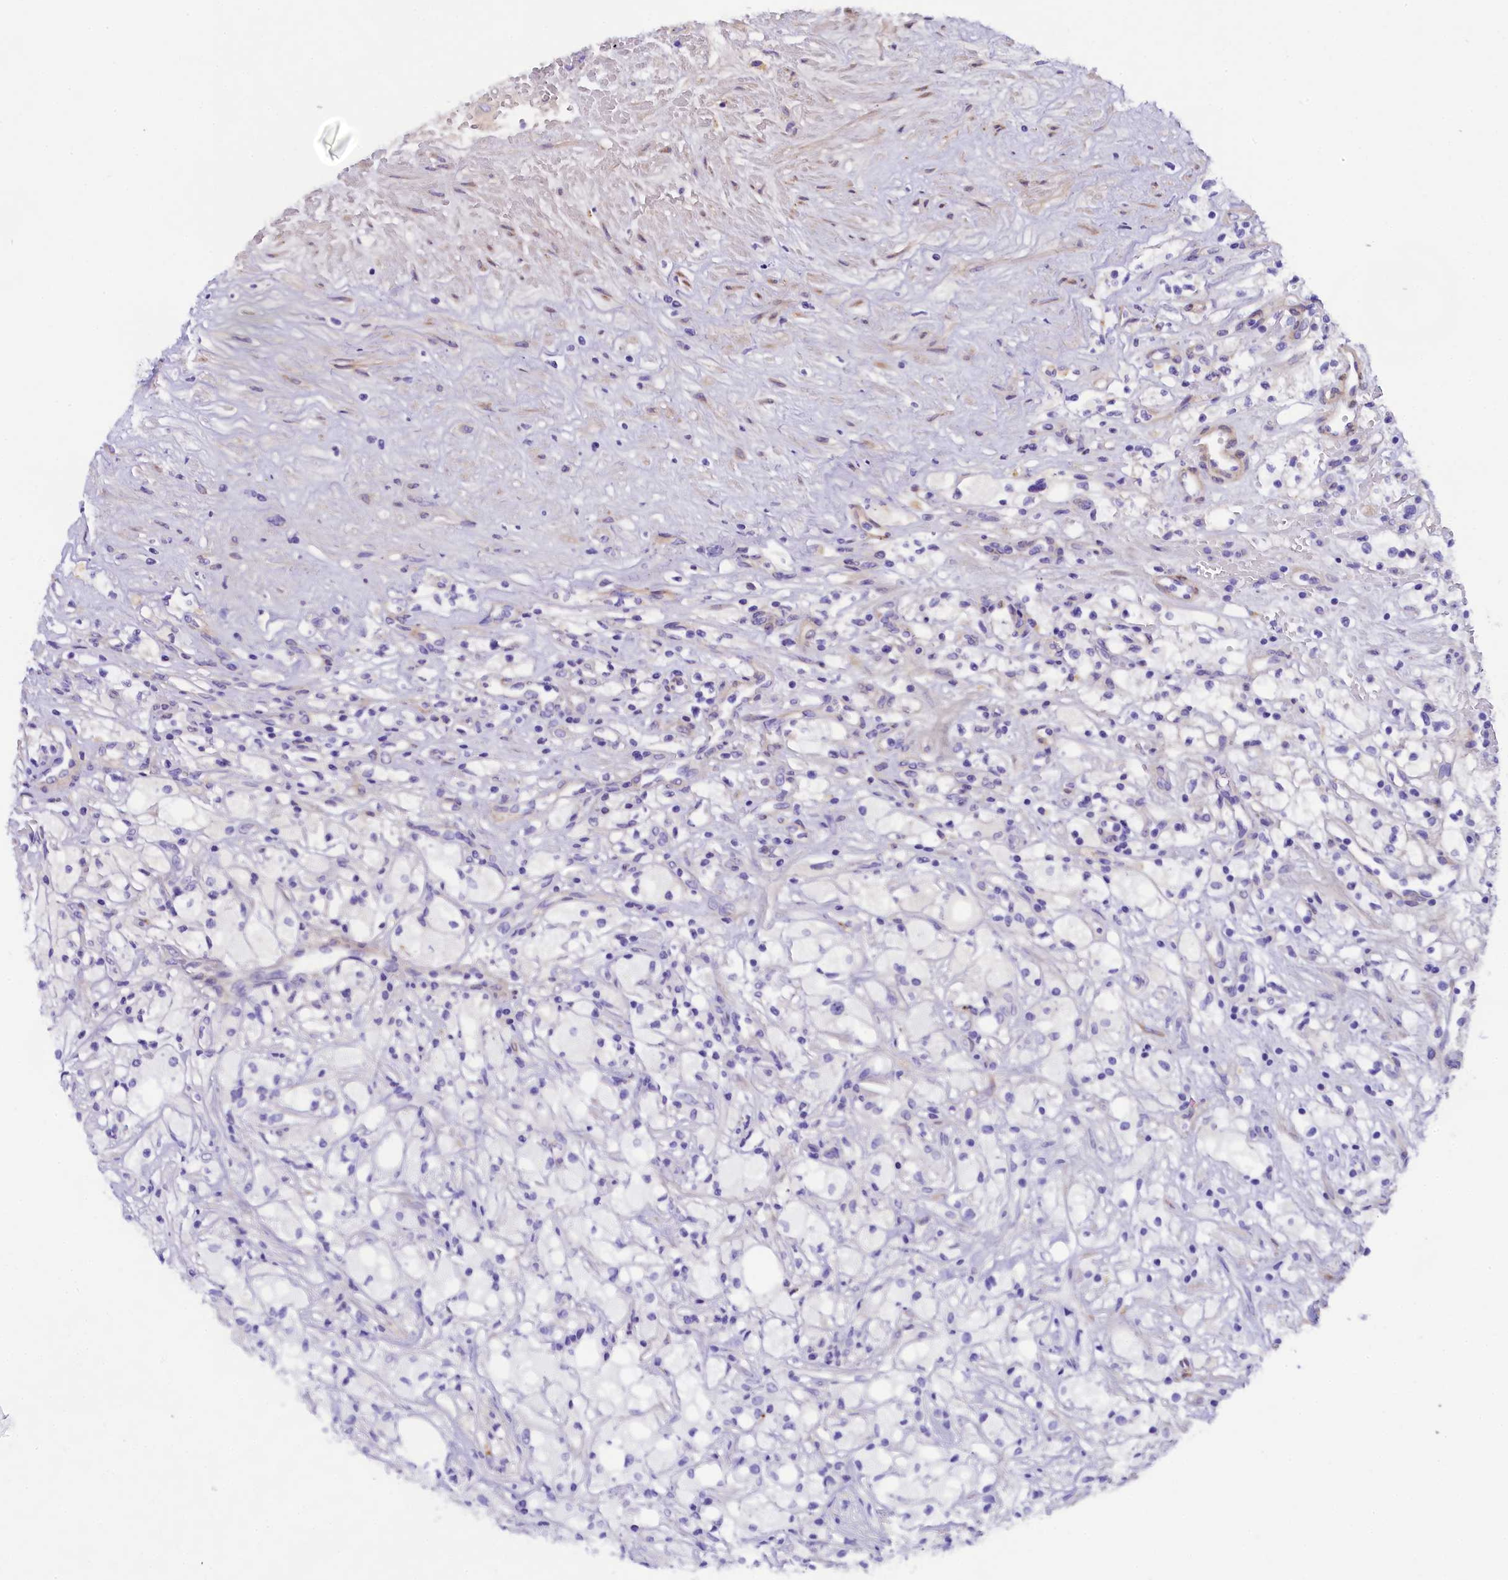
{"staining": {"intensity": "negative", "quantity": "none", "location": "none"}, "tissue": "renal cancer", "cell_type": "Tumor cells", "image_type": "cancer", "snomed": [{"axis": "morphology", "description": "Adenocarcinoma, NOS"}, {"axis": "topography", "description": "Kidney"}], "caption": "A histopathology image of renal cancer (adenocarcinoma) stained for a protein displays no brown staining in tumor cells. Nuclei are stained in blue.", "gene": "SOD3", "patient": {"sex": "male", "age": 59}}